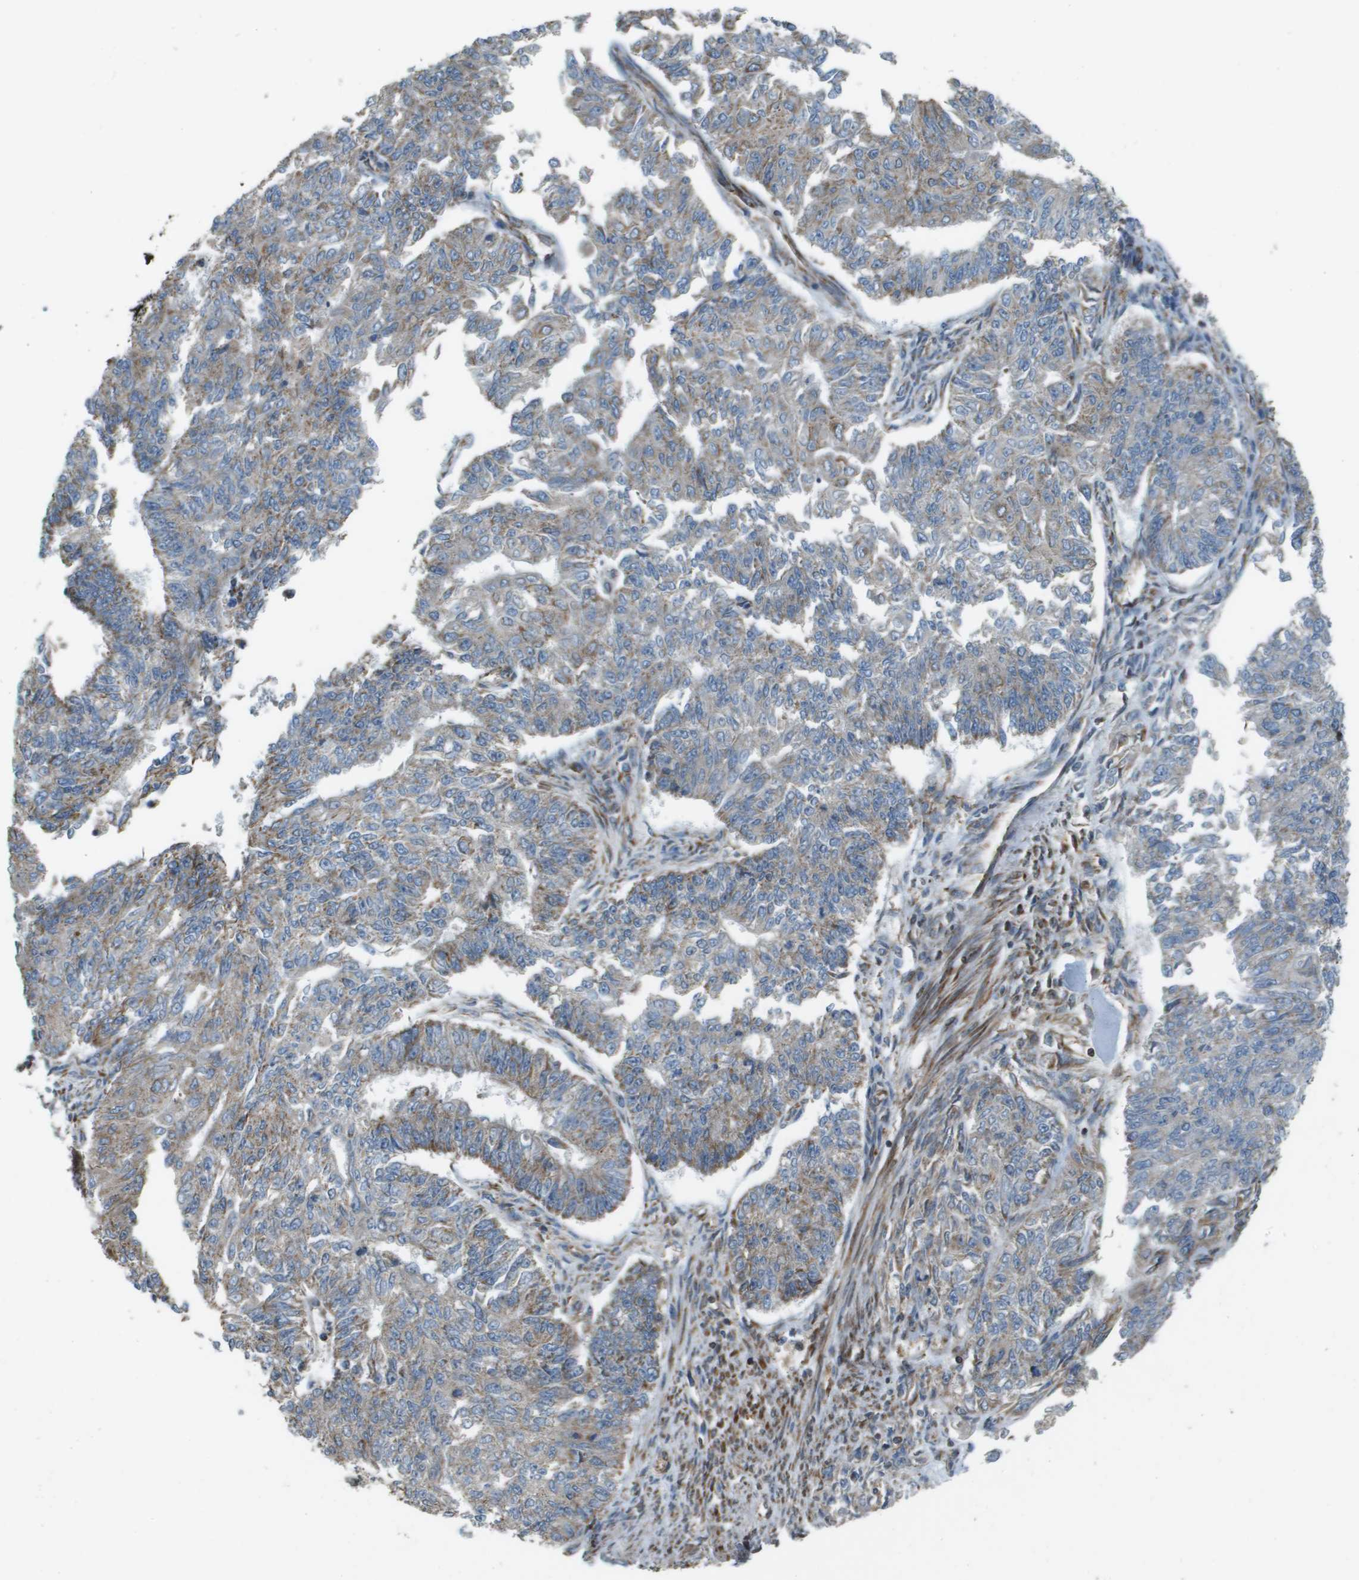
{"staining": {"intensity": "weak", "quantity": ">75%", "location": "cytoplasmic/membranous"}, "tissue": "endometrial cancer", "cell_type": "Tumor cells", "image_type": "cancer", "snomed": [{"axis": "morphology", "description": "Adenocarcinoma, NOS"}, {"axis": "topography", "description": "Endometrium"}], "caption": "Tumor cells show low levels of weak cytoplasmic/membranous positivity in approximately >75% of cells in human endometrial cancer (adenocarcinoma).", "gene": "NRK", "patient": {"sex": "female", "age": 32}}